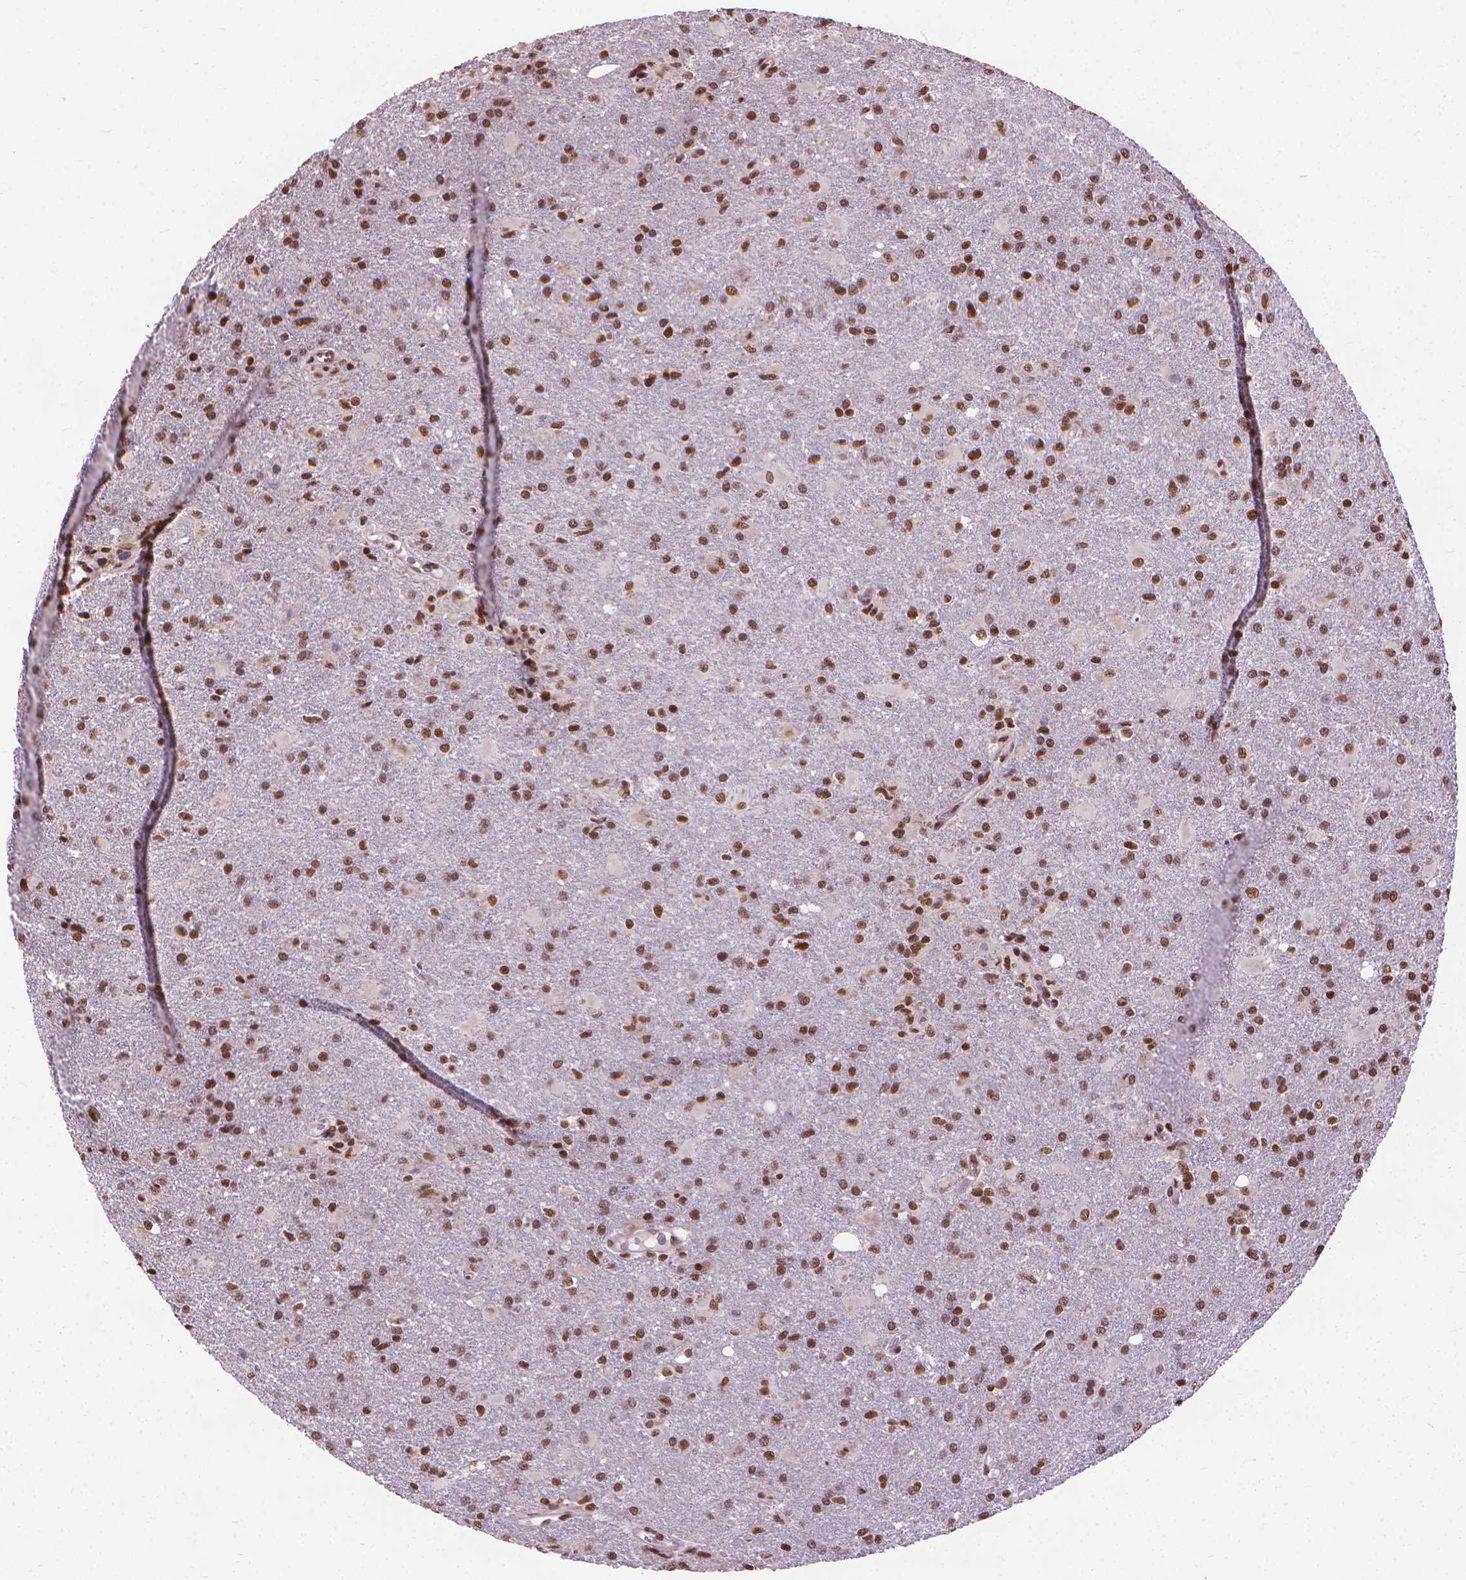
{"staining": {"intensity": "strong", "quantity": ">75%", "location": "nuclear"}, "tissue": "glioma", "cell_type": "Tumor cells", "image_type": "cancer", "snomed": [{"axis": "morphology", "description": "Glioma, malignant, High grade"}, {"axis": "topography", "description": "Brain"}], "caption": "Immunohistochemistry of human glioma reveals high levels of strong nuclear positivity in approximately >75% of tumor cells.", "gene": "AKAP8", "patient": {"sex": "male", "age": 68}}